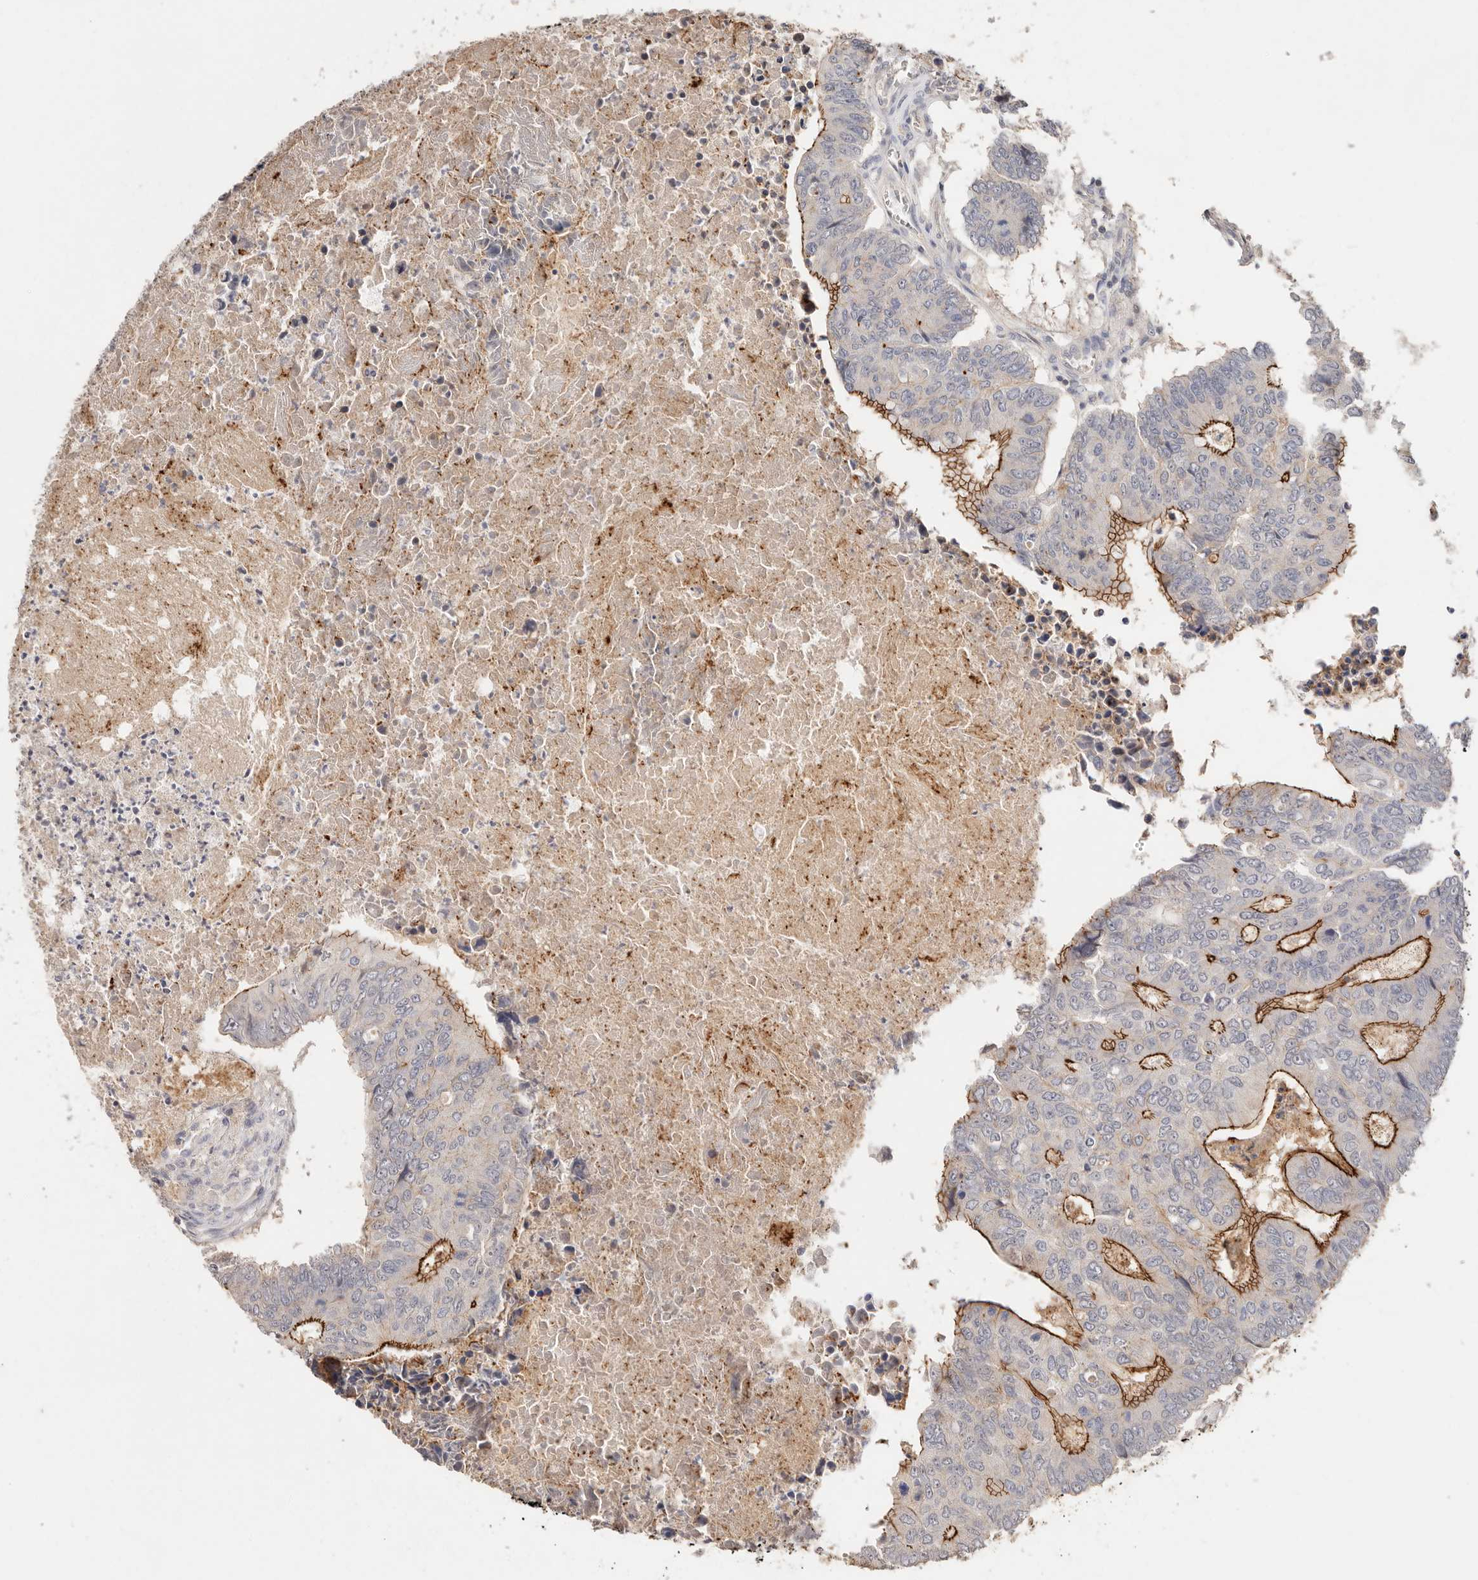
{"staining": {"intensity": "strong", "quantity": "<25%", "location": "cytoplasmic/membranous"}, "tissue": "colorectal cancer", "cell_type": "Tumor cells", "image_type": "cancer", "snomed": [{"axis": "morphology", "description": "Adenocarcinoma, NOS"}, {"axis": "topography", "description": "Colon"}], "caption": "High-power microscopy captured an immunohistochemistry (IHC) photomicrograph of adenocarcinoma (colorectal), revealing strong cytoplasmic/membranous positivity in about <25% of tumor cells.", "gene": "CXADR", "patient": {"sex": "male", "age": 87}}